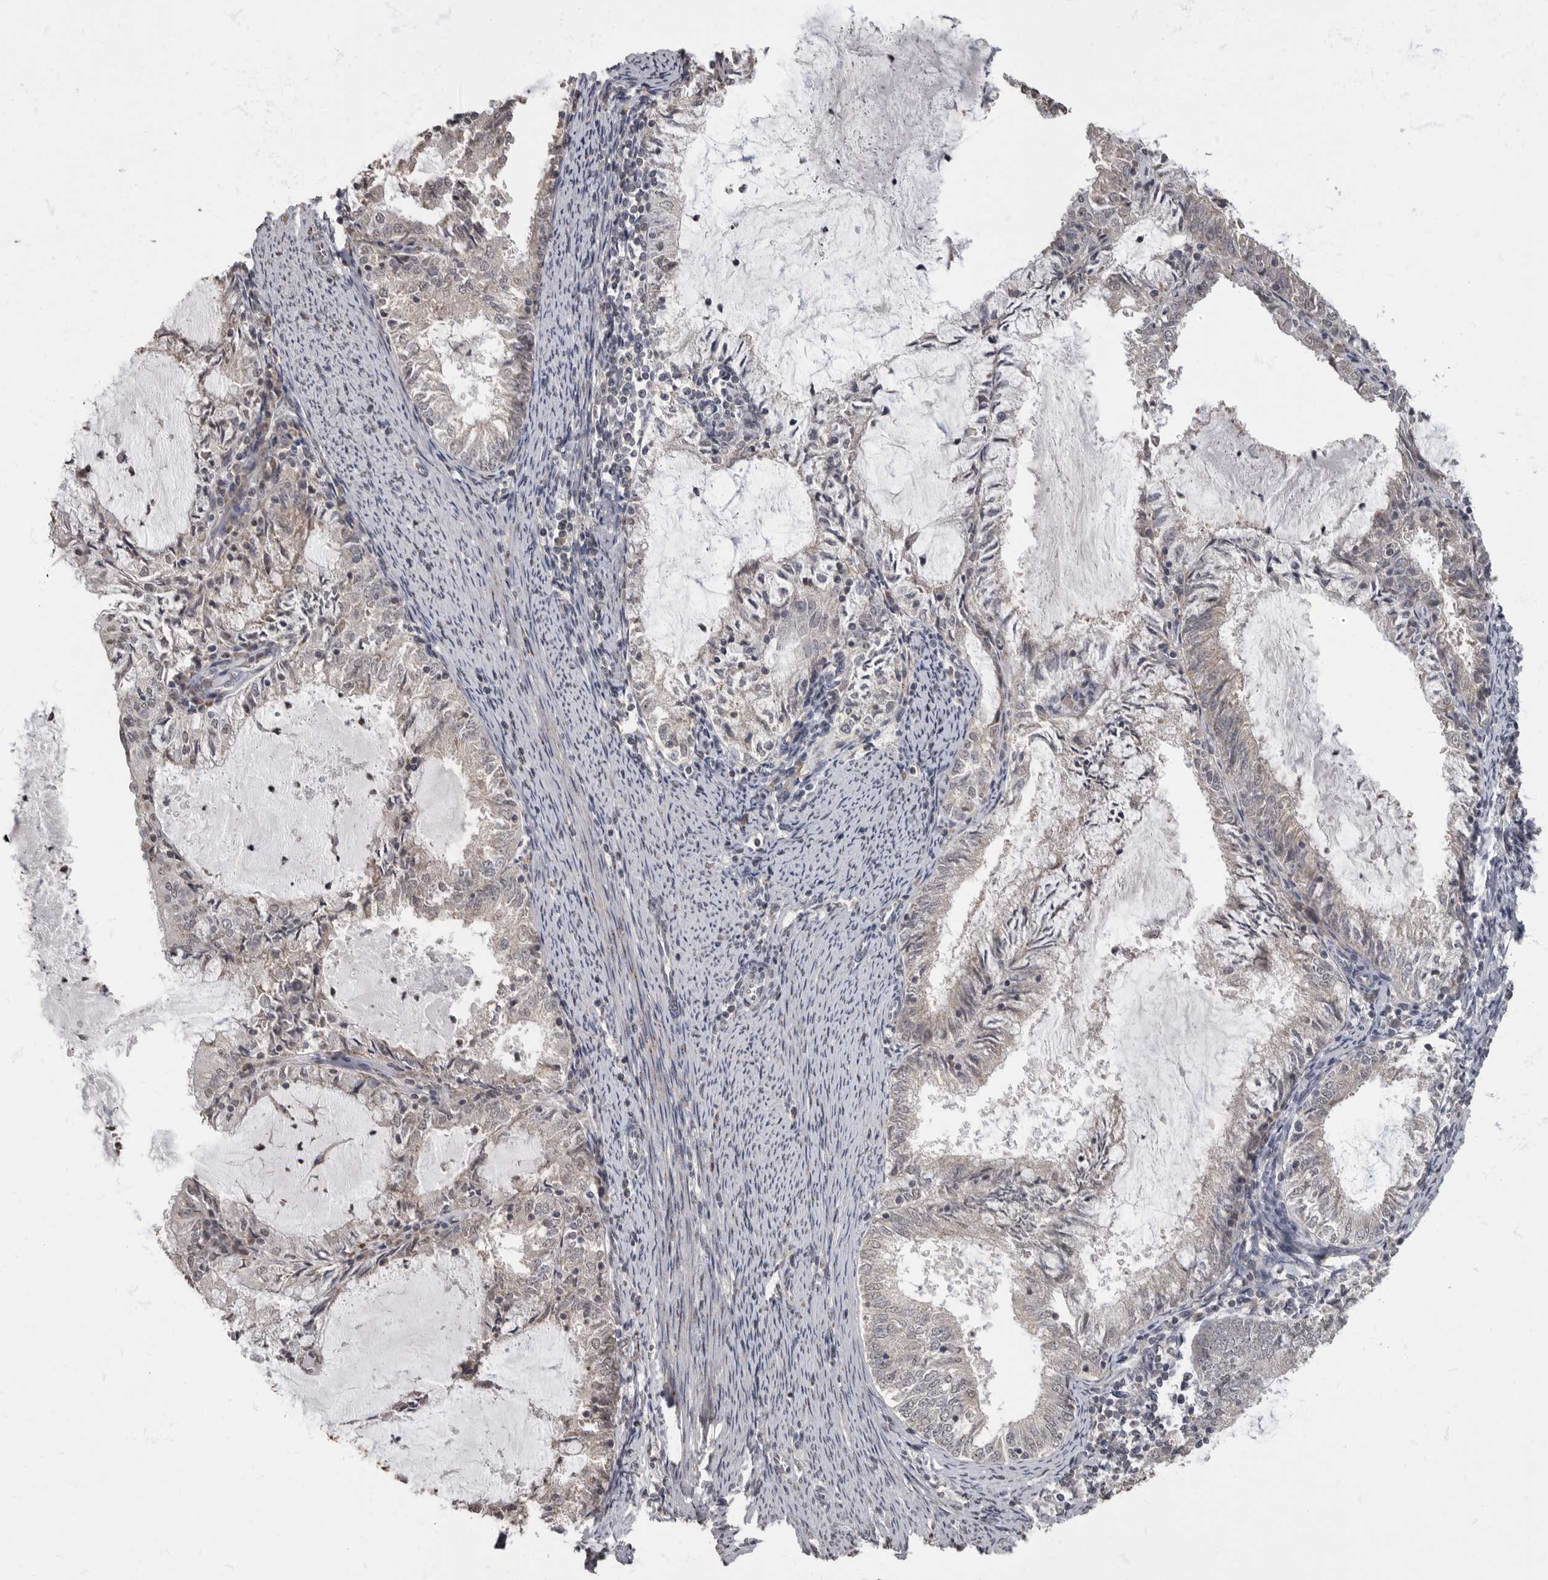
{"staining": {"intensity": "negative", "quantity": "none", "location": "none"}, "tissue": "endometrial cancer", "cell_type": "Tumor cells", "image_type": "cancer", "snomed": [{"axis": "morphology", "description": "Adenocarcinoma, NOS"}, {"axis": "topography", "description": "Endometrium"}], "caption": "A high-resolution image shows IHC staining of adenocarcinoma (endometrial), which reveals no significant positivity in tumor cells.", "gene": "MAFG", "patient": {"sex": "female", "age": 57}}